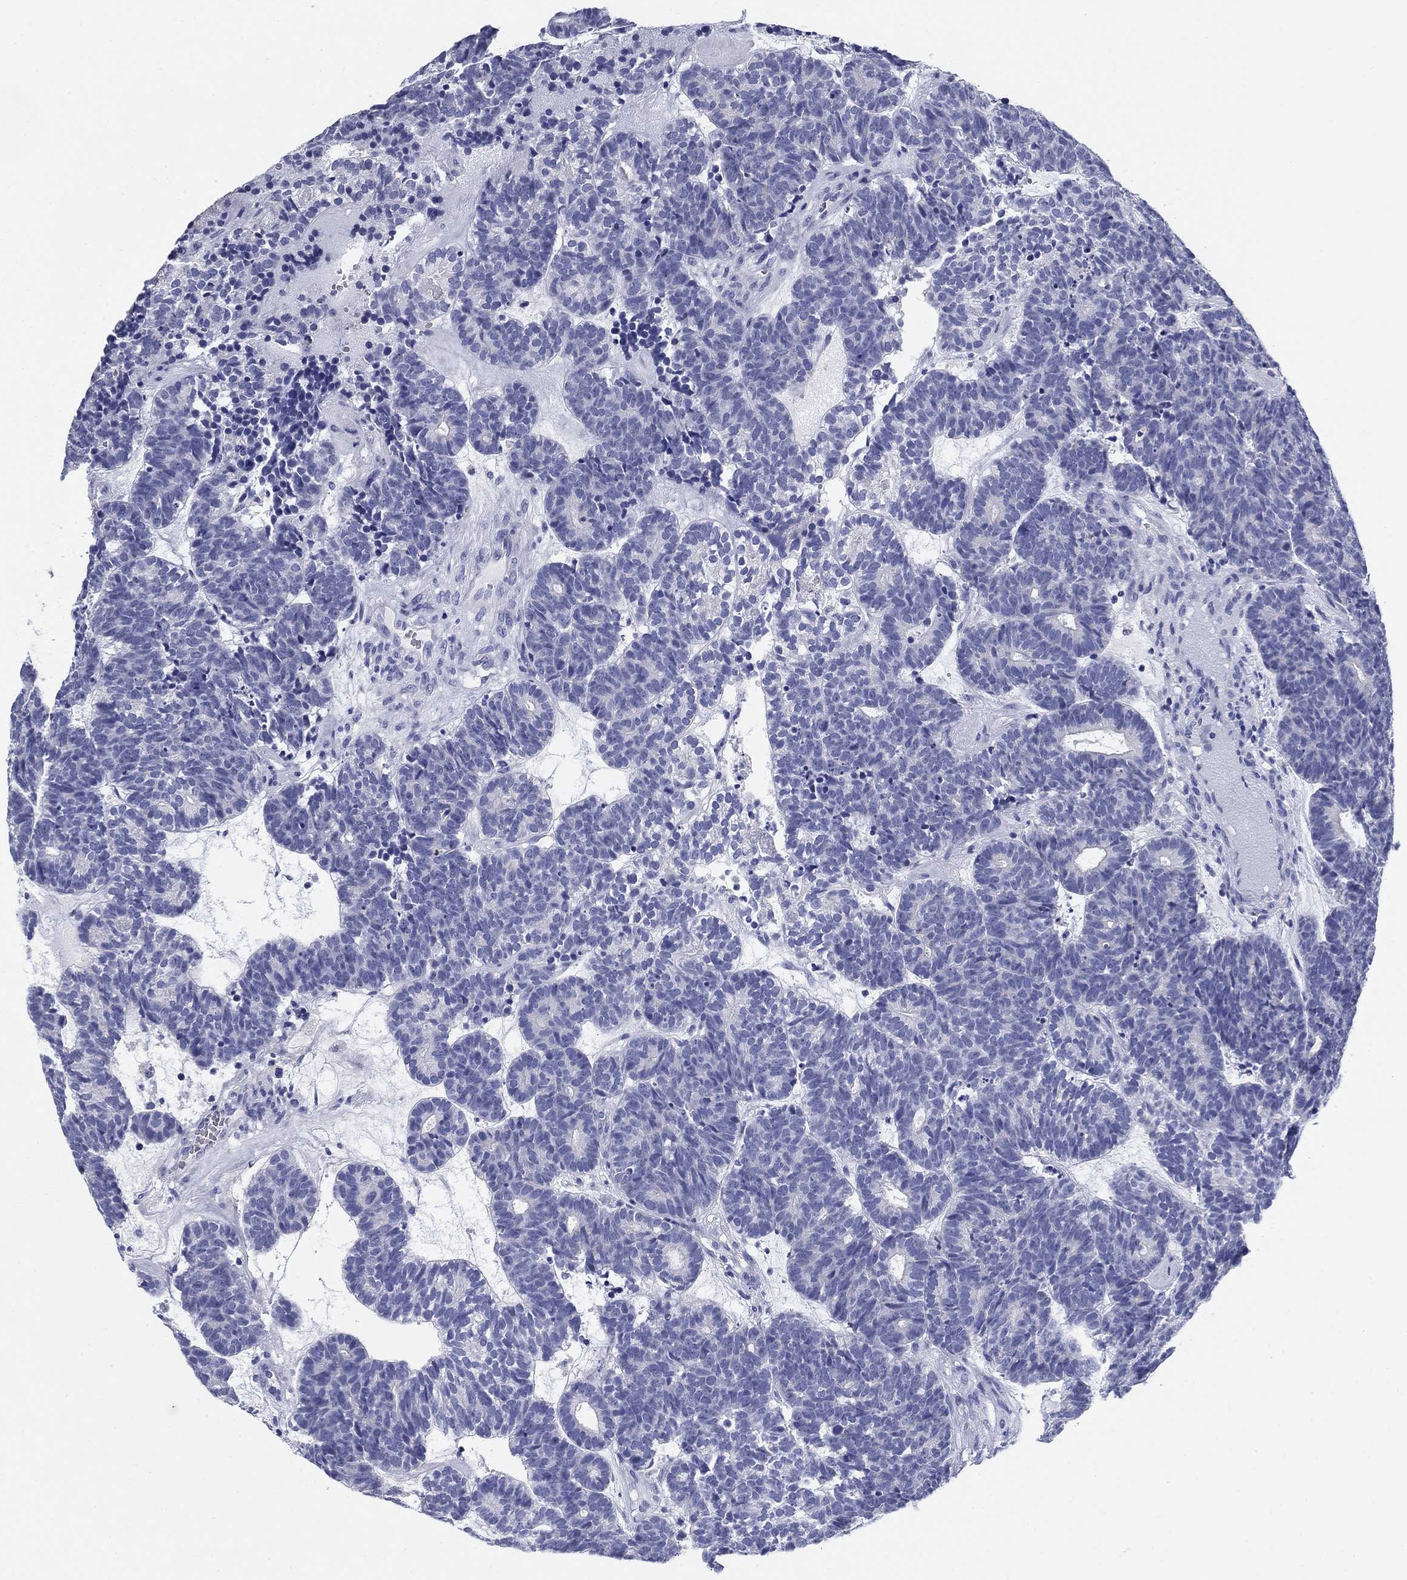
{"staining": {"intensity": "negative", "quantity": "none", "location": "none"}, "tissue": "head and neck cancer", "cell_type": "Tumor cells", "image_type": "cancer", "snomed": [{"axis": "morphology", "description": "Adenocarcinoma, NOS"}, {"axis": "topography", "description": "Head-Neck"}], "caption": "Immunohistochemical staining of head and neck adenocarcinoma exhibits no significant staining in tumor cells.", "gene": "UPB1", "patient": {"sex": "female", "age": 81}}